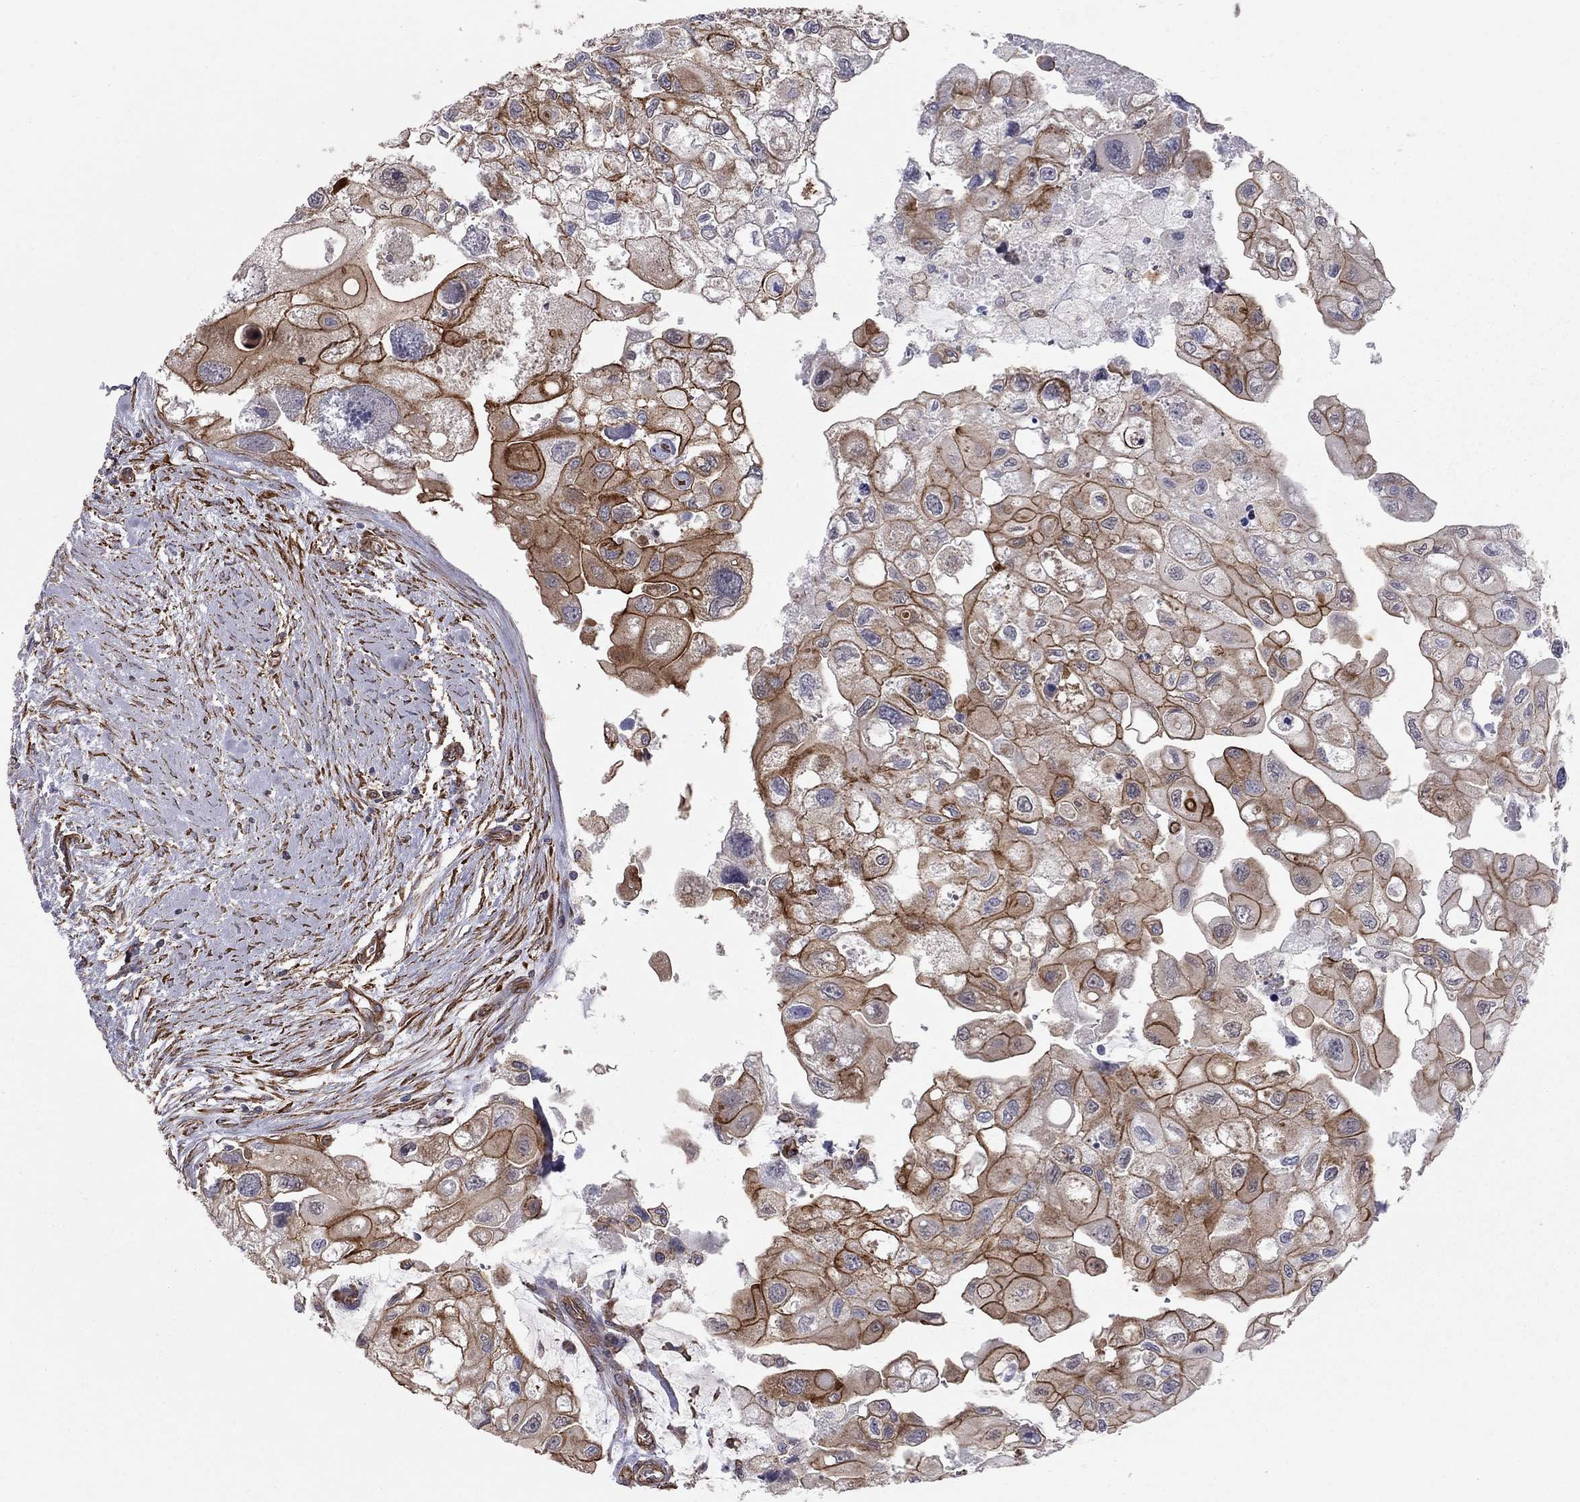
{"staining": {"intensity": "strong", "quantity": "25%-75%", "location": "cytoplasmic/membranous"}, "tissue": "urothelial cancer", "cell_type": "Tumor cells", "image_type": "cancer", "snomed": [{"axis": "morphology", "description": "Urothelial carcinoma, High grade"}, {"axis": "topography", "description": "Urinary bladder"}], "caption": "A micrograph of human urothelial cancer stained for a protein exhibits strong cytoplasmic/membranous brown staining in tumor cells.", "gene": "BICDL2", "patient": {"sex": "male", "age": 59}}